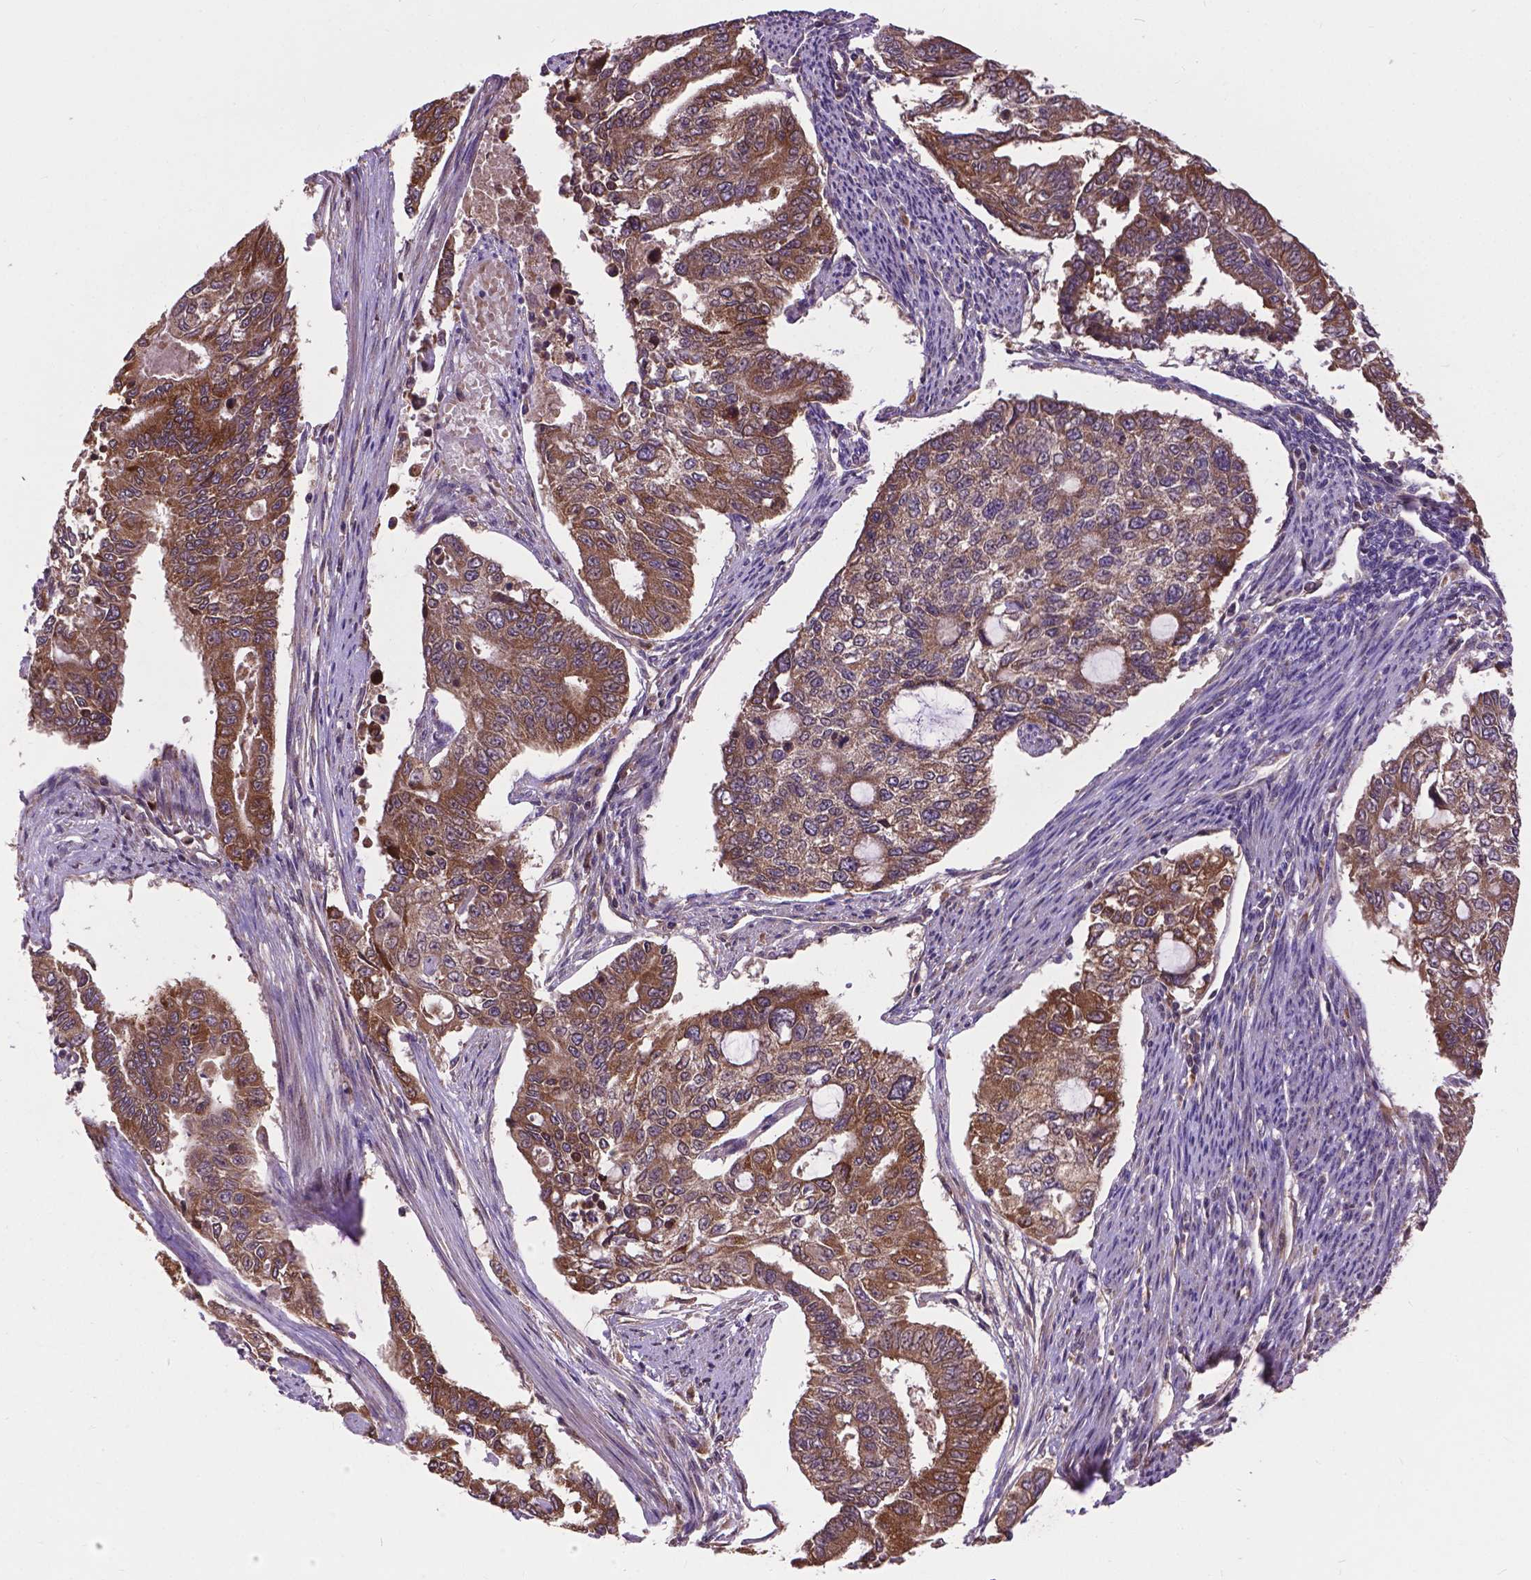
{"staining": {"intensity": "moderate", "quantity": ">75%", "location": "cytoplasmic/membranous"}, "tissue": "endometrial cancer", "cell_type": "Tumor cells", "image_type": "cancer", "snomed": [{"axis": "morphology", "description": "Adenocarcinoma, NOS"}, {"axis": "topography", "description": "Uterus"}], "caption": "Brown immunohistochemical staining in human adenocarcinoma (endometrial) displays moderate cytoplasmic/membranous staining in approximately >75% of tumor cells.", "gene": "ZNF616", "patient": {"sex": "female", "age": 59}}